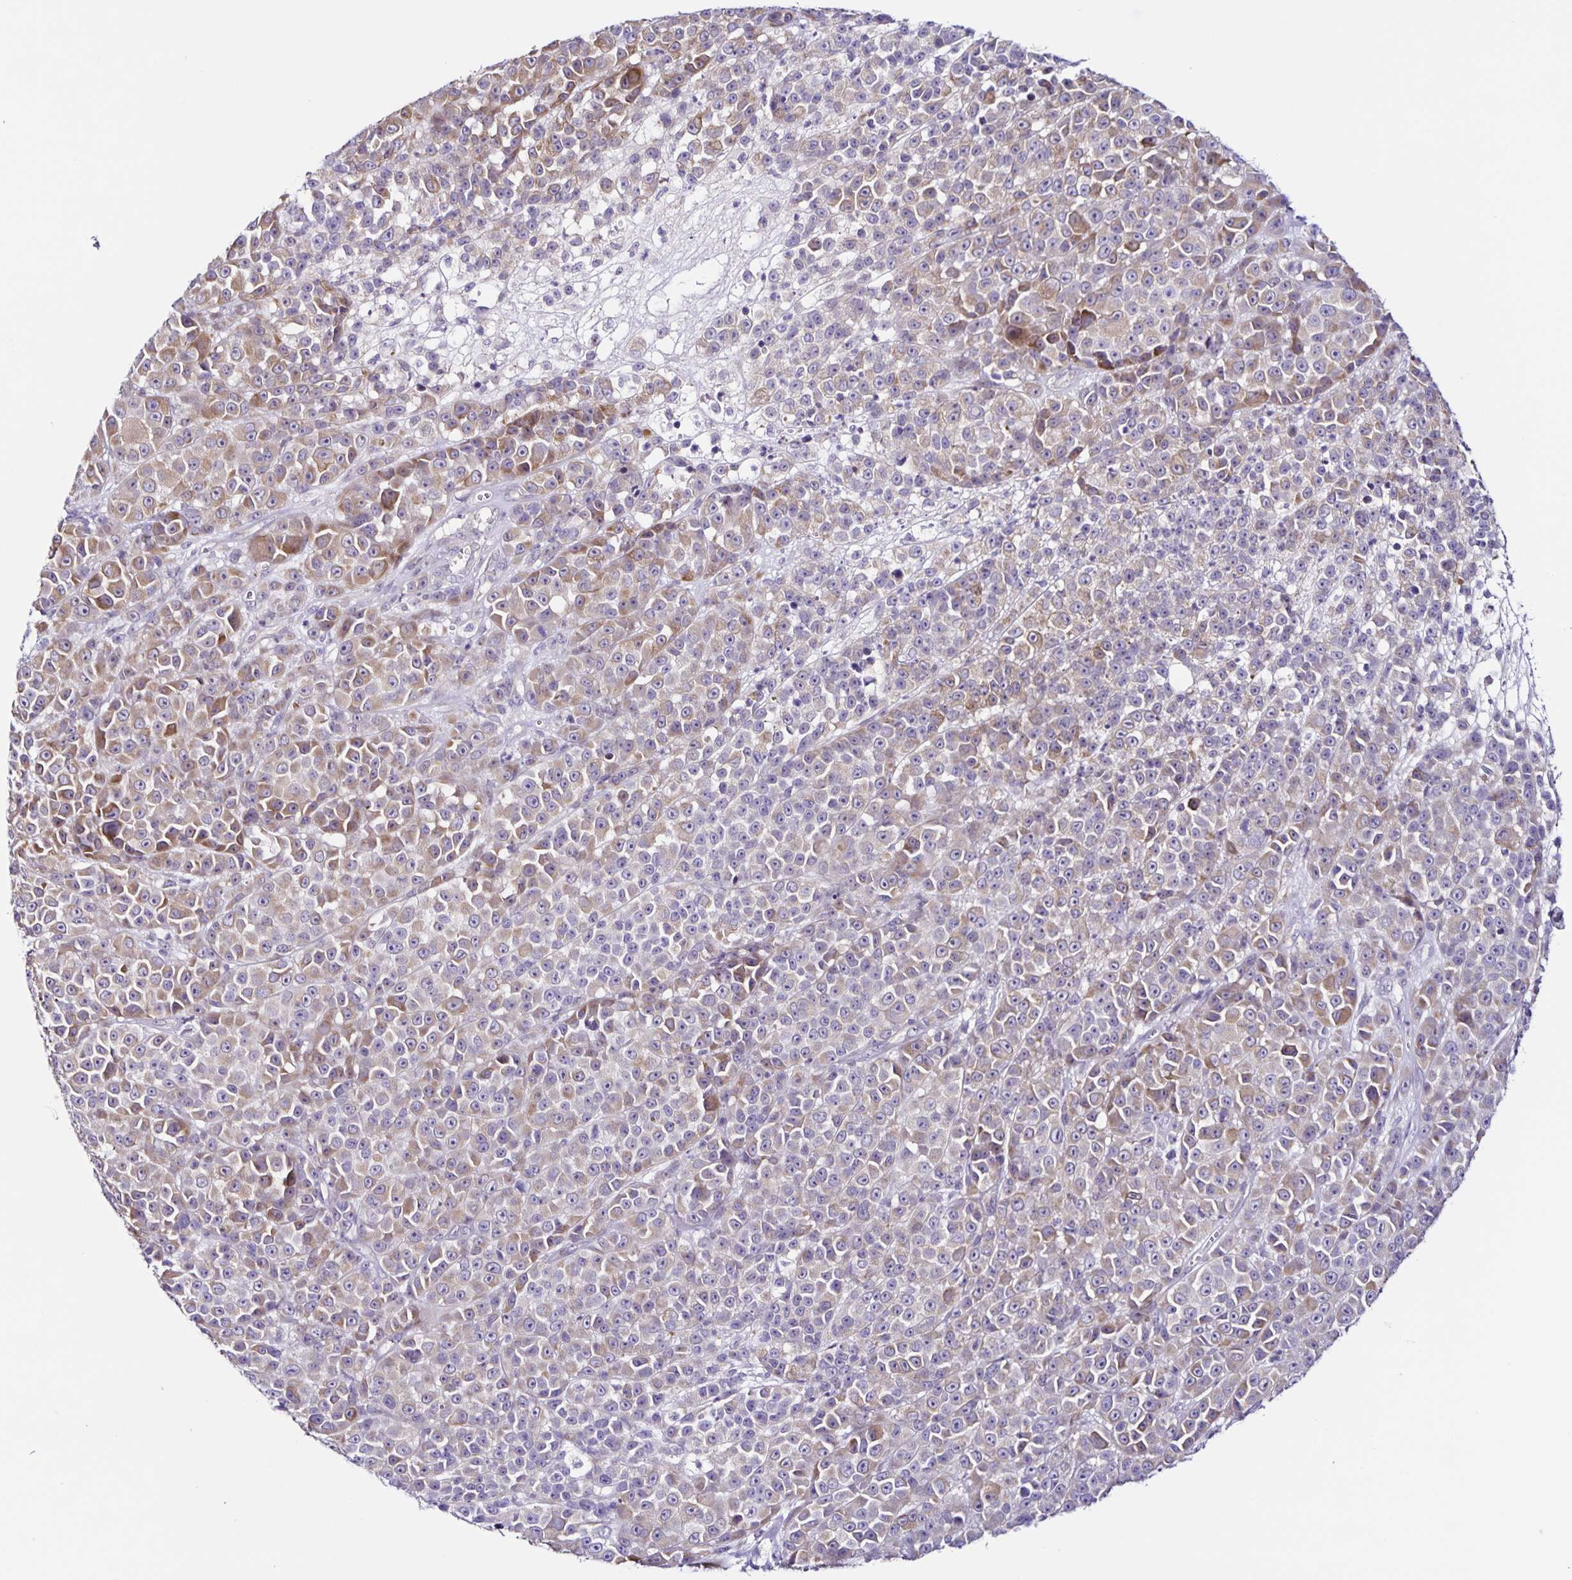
{"staining": {"intensity": "weak", "quantity": "25%-75%", "location": "cytoplasmic/membranous"}, "tissue": "melanoma", "cell_type": "Tumor cells", "image_type": "cancer", "snomed": [{"axis": "morphology", "description": "Malignant melanoma, NOS"}, {"axis": "topography", "description": "Skin"}, {"axis": "topography", "description": "Skin of back"}], "caption": "Melanoma stained for a protein (brown) reveals weak cytoplasmic/membranous positive expression in about 25%-75% of tumor cells.", "gene": "RNFT2", "patient": {"sex": "male", "age": 91}}